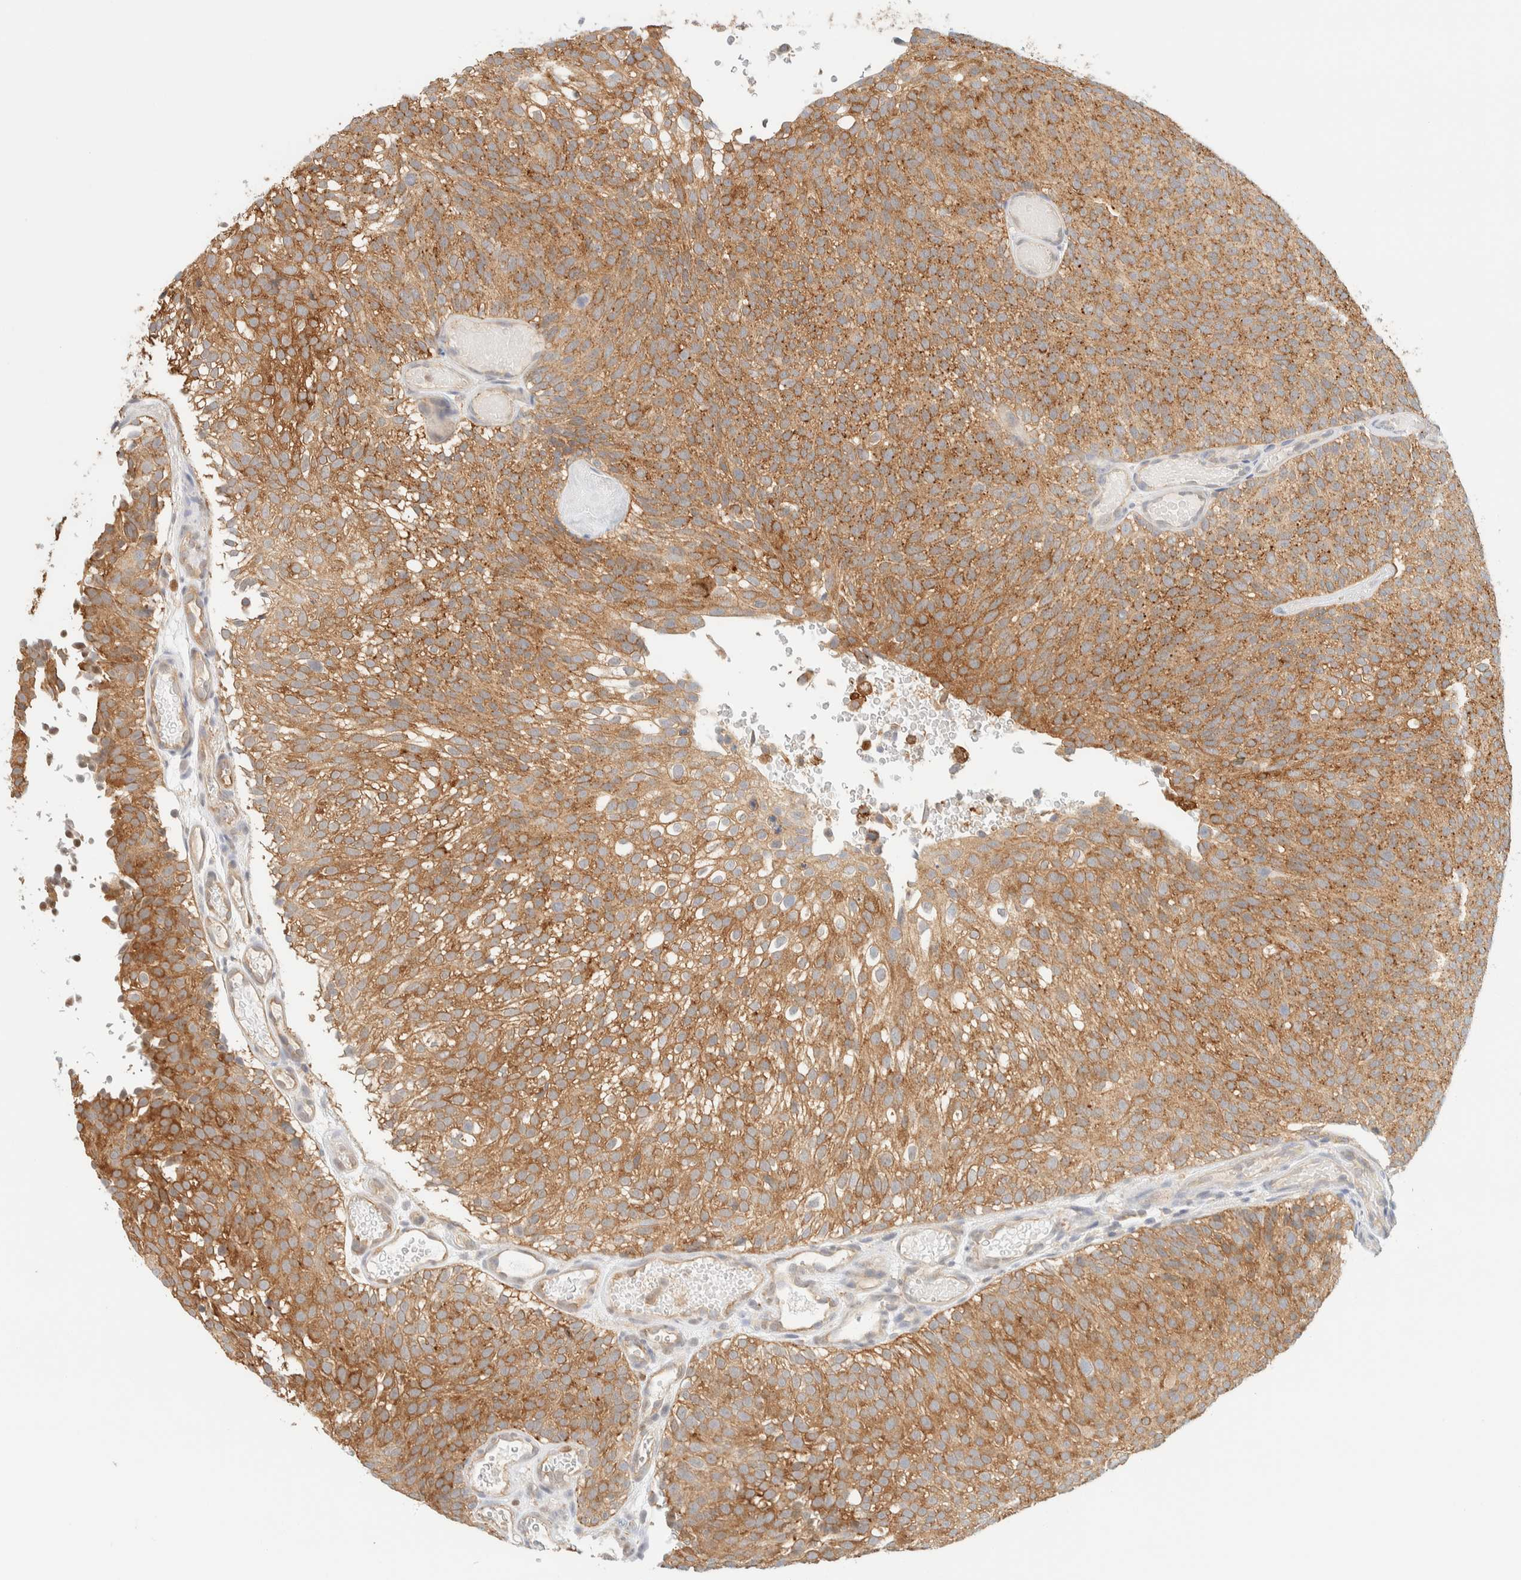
{"staining": {"intensity": "moderate", "quantity": ">75%", "location": "cytoplasmic/membranous"}, "tissue": "urothelial cancer", "cell_type": "Tumor cells", "image_type": "cancer", "snomed": [{"axis": "morphology", "description": "Urothelial carcinoma, Low grade"}, {"axis": "topography", "description": "Urinary bladder"}], "caption": "Protein staining by immunohistochemistry shows moderate cytoplasmic/membranous staining in about >75% of tumor cells in low-grade urothelial carcinoma.", "gene": "TBC1D8B", "patient": {"sex": "male", "age": 78}}